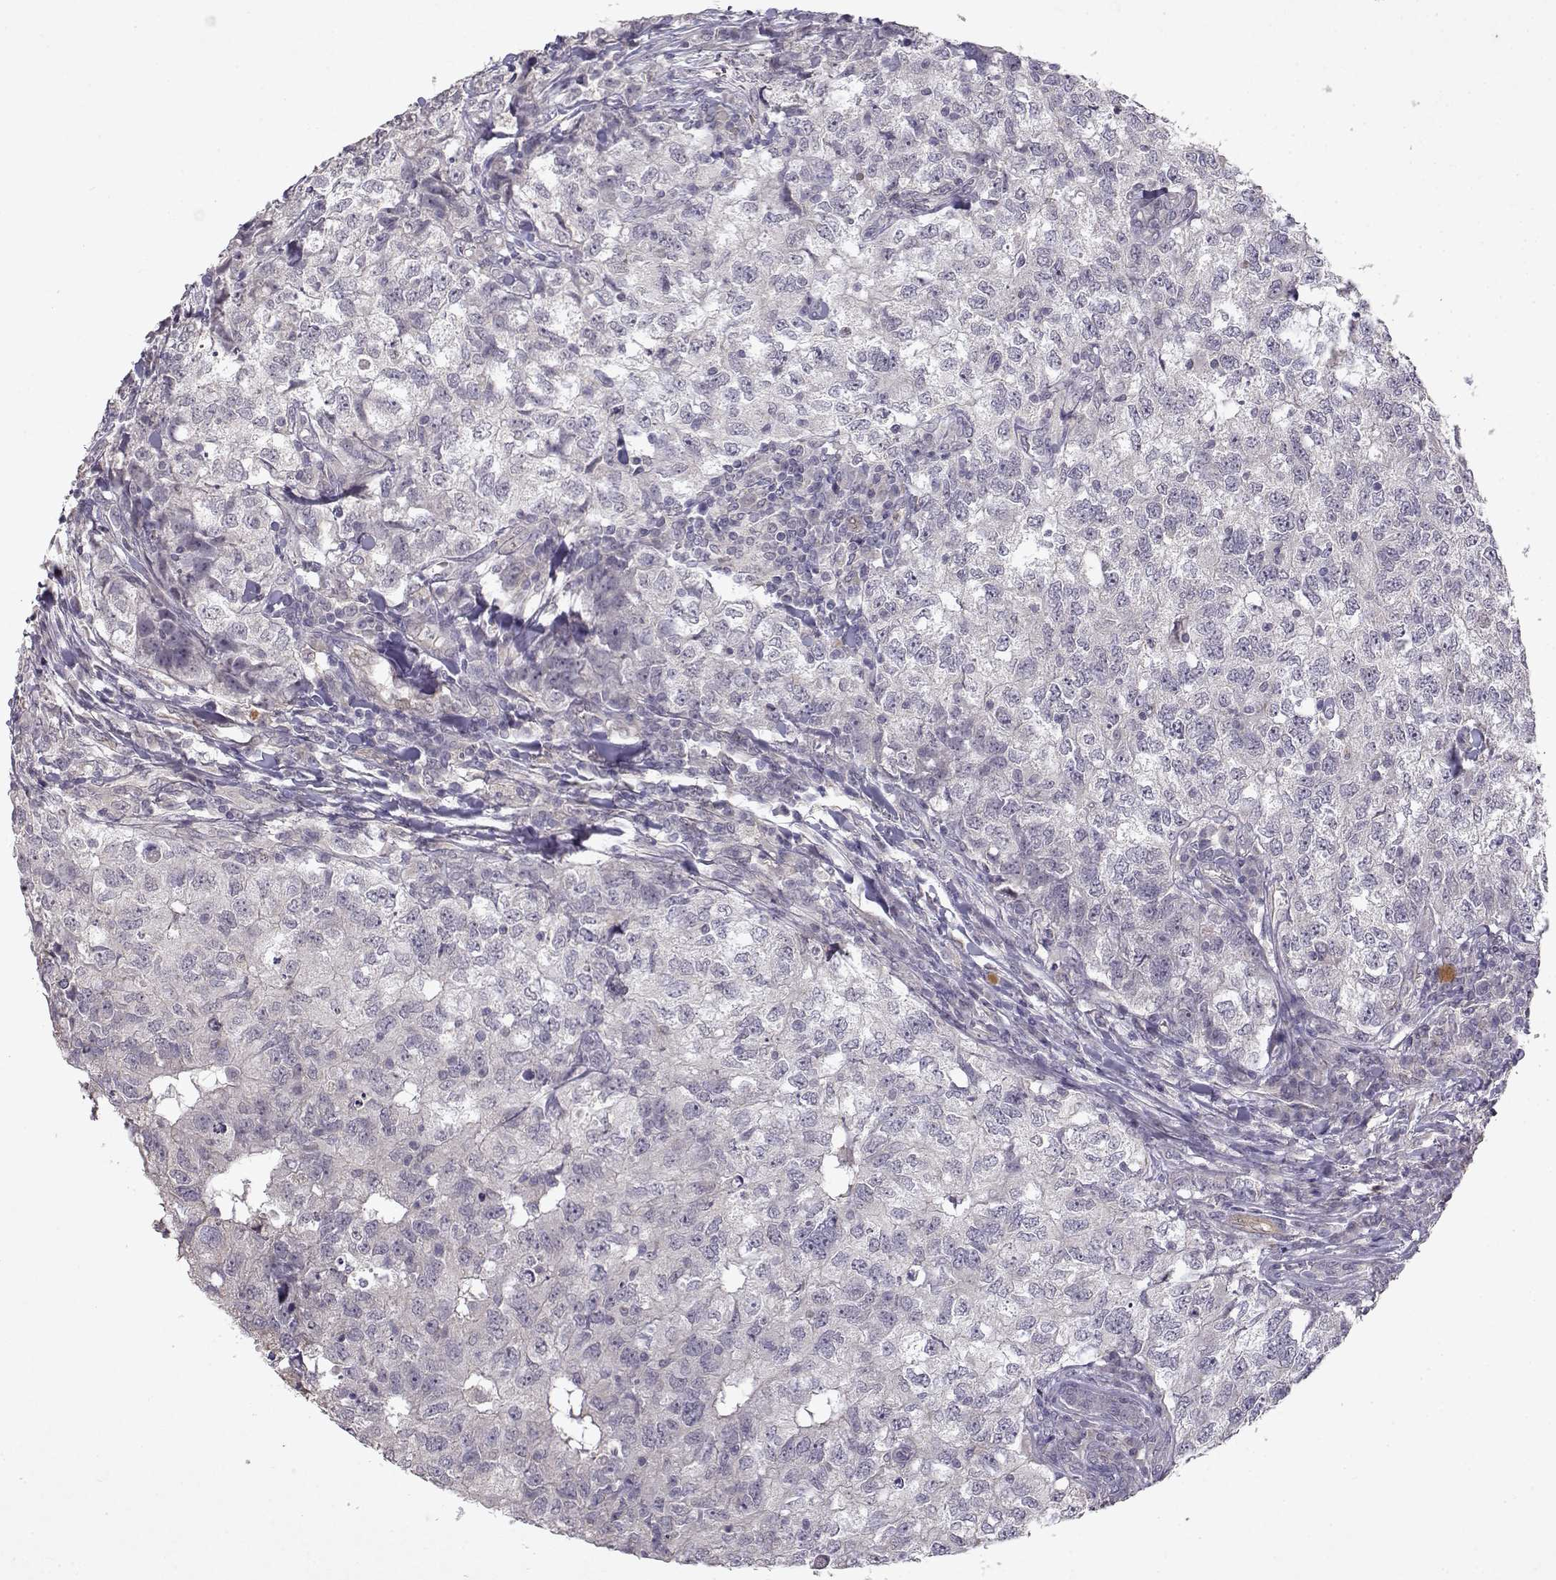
{"staining": {"intensity": "negative", "quantity": "none", "location": "none"}, "tissue": "breast cancer", "cell_type": "Tumor cells", "image_type": "cancer", "snomed": [{"axis": "morphology", "description": "Duct carcinoma"}, {"axis": "topography", "description": "Breast"}], "caption": "Invasive ductal carcinoma (breast) was stained to show a protein in brown. There is no significant positivity in tumor cells. The staining is performed using DAB brown chromogen with nuclei counter-stained in using hematoxylin.", "gene": "BMX", "patient": {"sex": "female", "age": 30}}